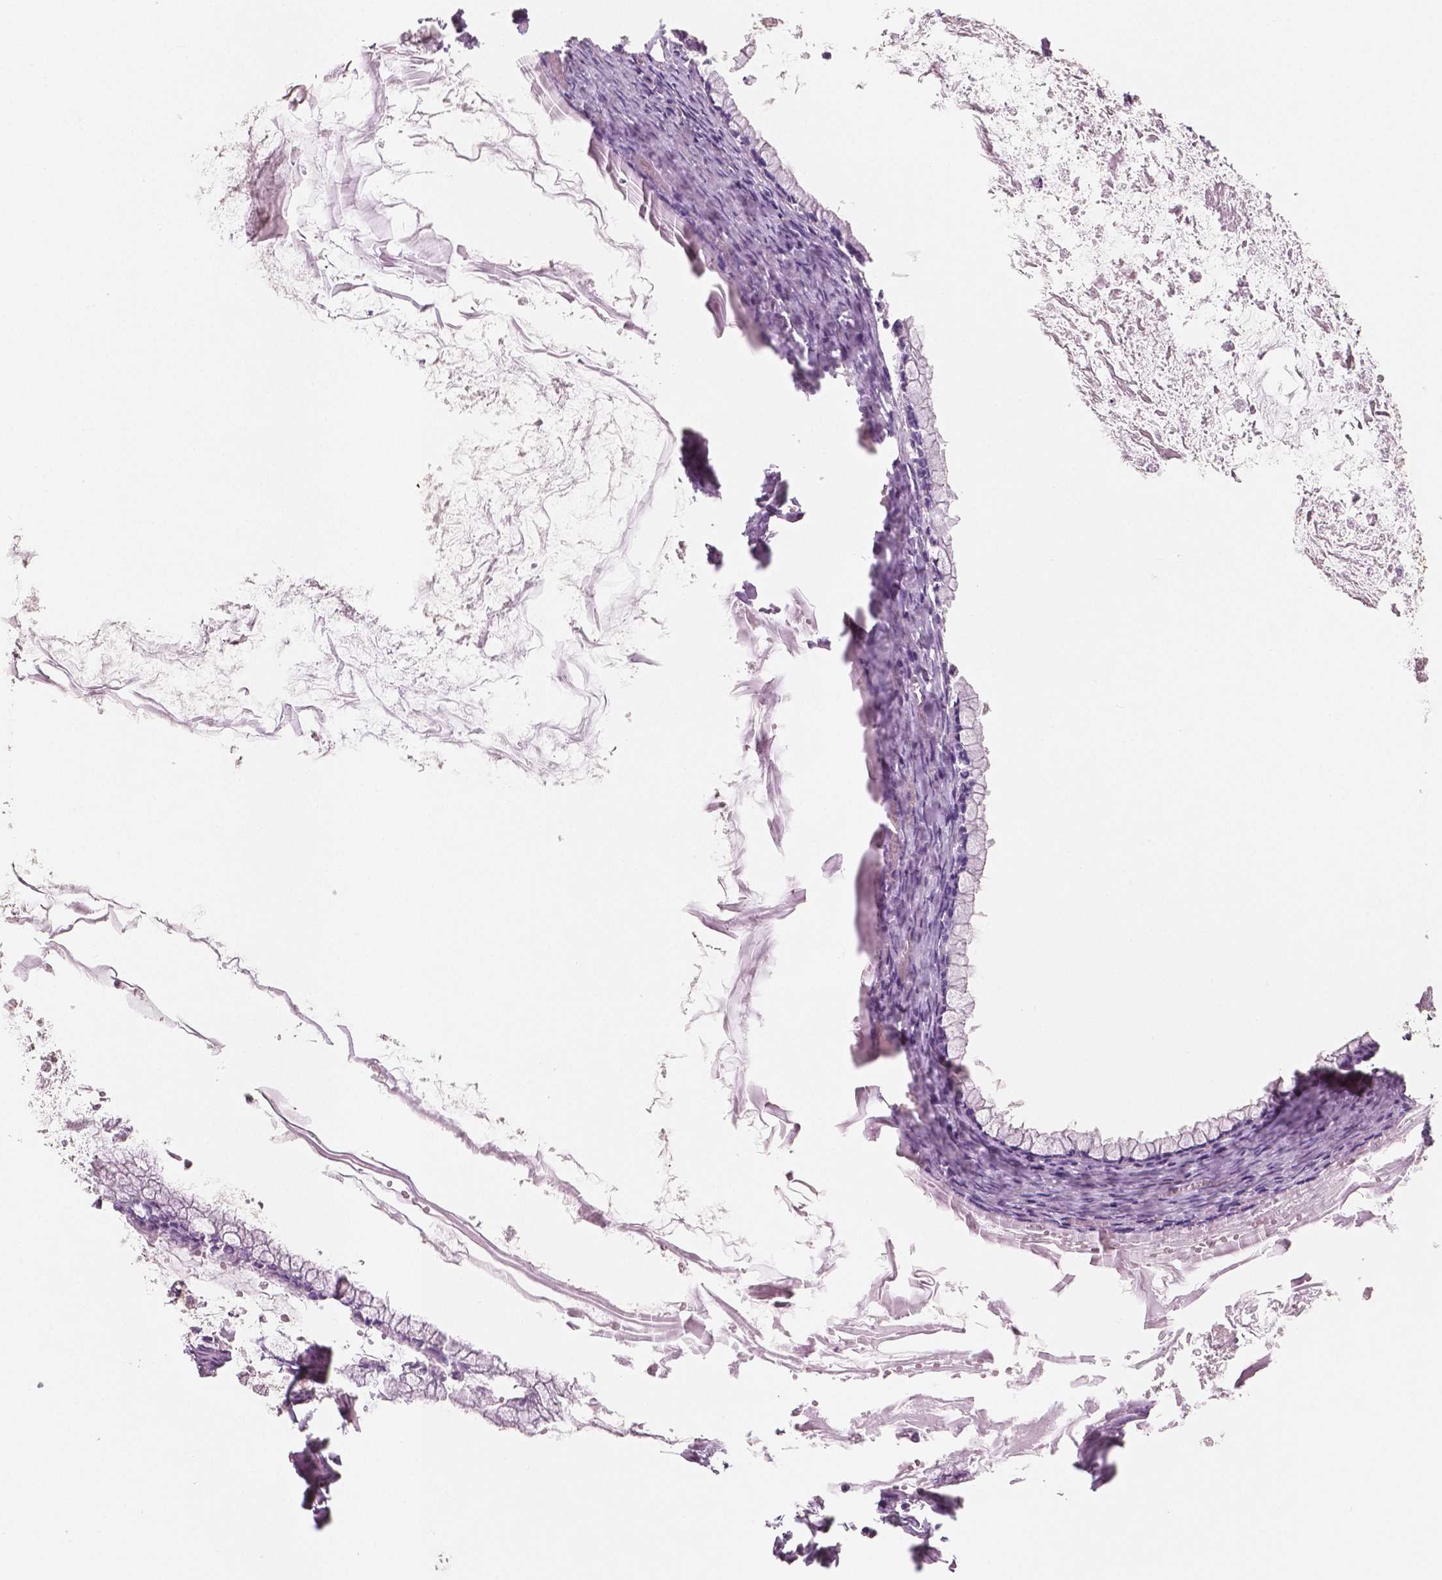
{"staining": {"intensity": "negative", "quantity": "none", "location": "none"}, "tissue": "ovarian cancer", "cell_type": "Tumor cells", "image_type": "cancer", "snomed": [{"axis": "morphology", "description": "Cystadenocarcinoma, mucinous, NOS"}, {"axis": "topography", "description": "Ovary"}], "caption": "The micrograph reveals no significant positivity in tumor cells of ovarian cancer (mucinous cystadenocarcinoma).", "gene": "KIT", "patient": {"sex": "female", "age": 67}}